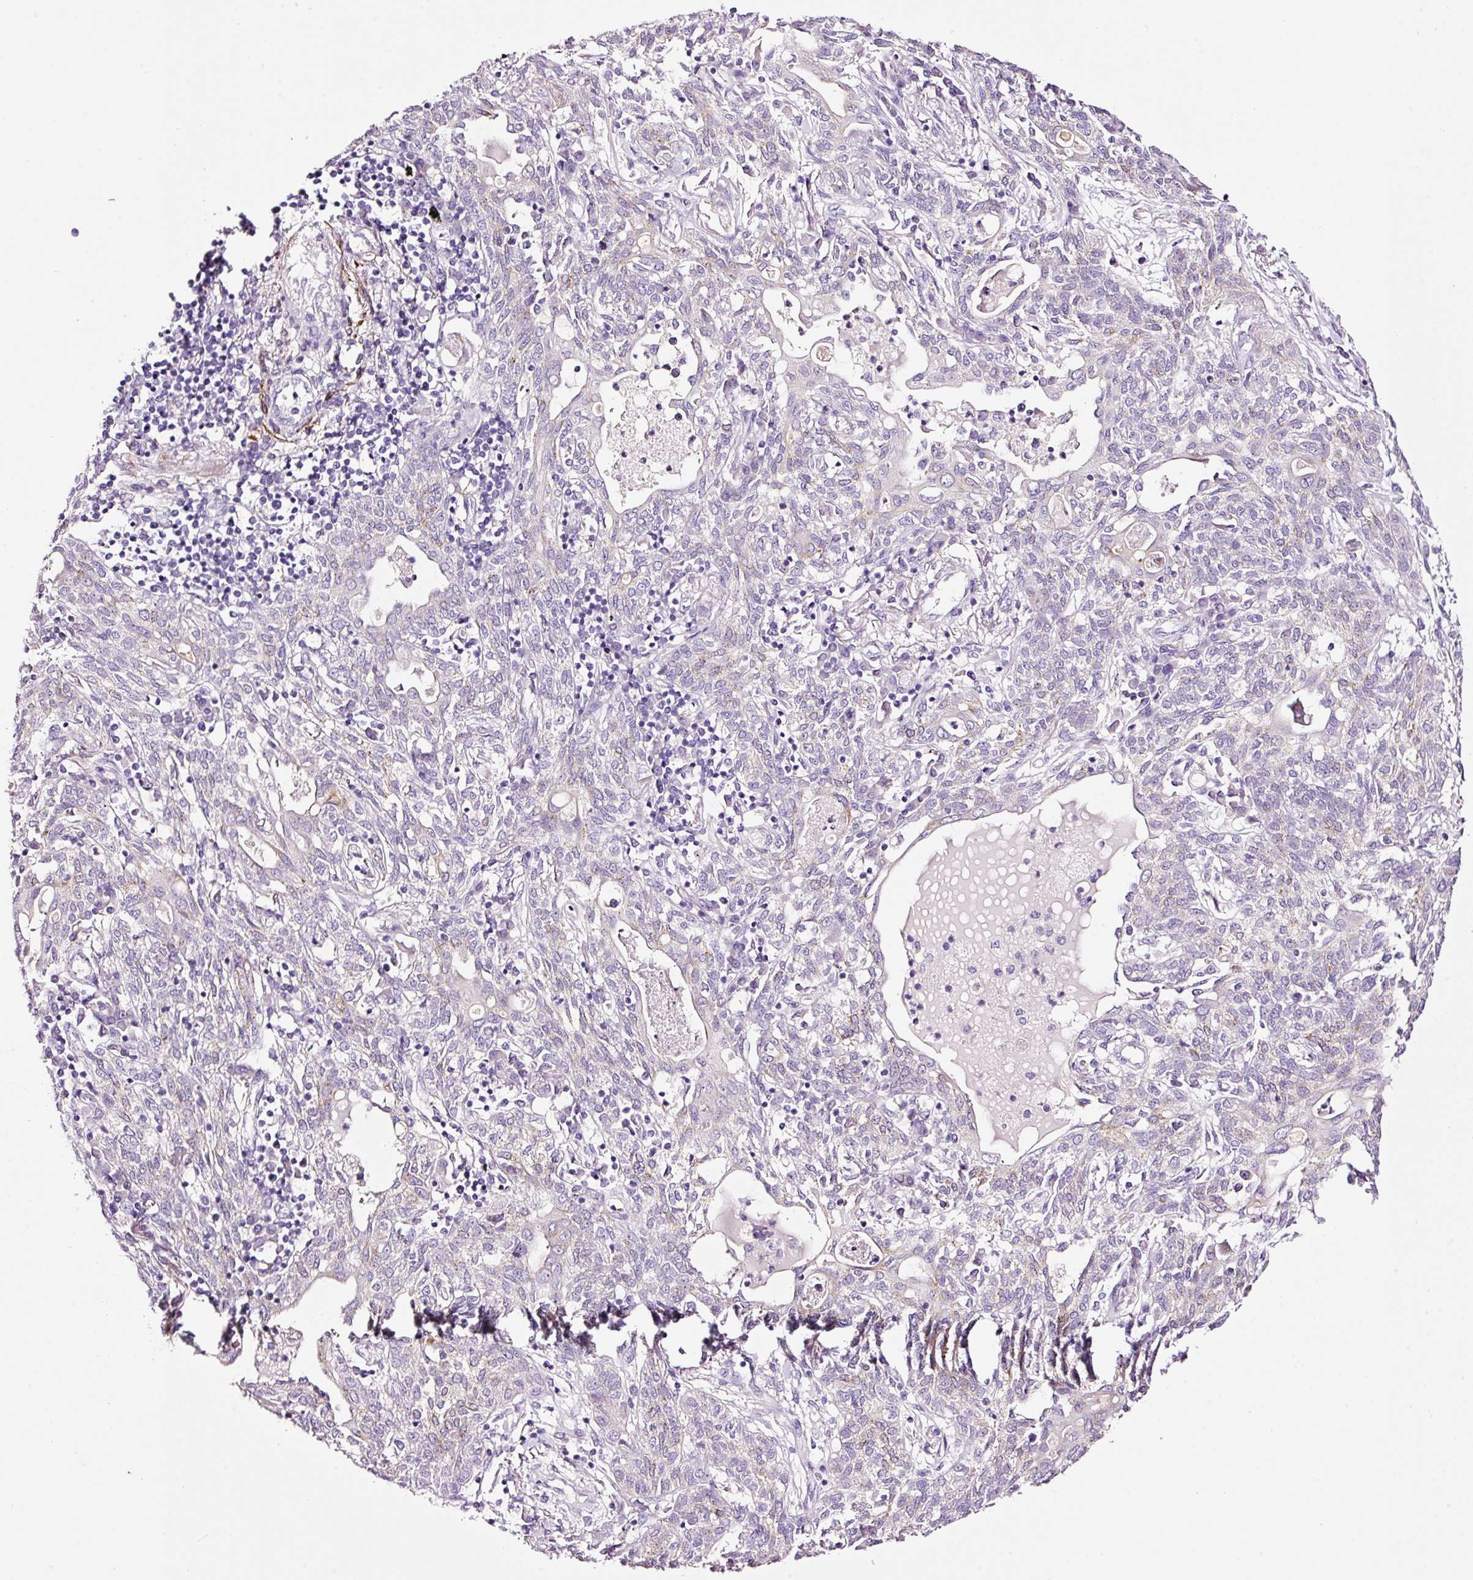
{"staining": {"intensity": "negative", "quantity": "none", "location": "none"}, "tissue": "lung cancer", "cell_type": "Tumor cells", "image_type": "cancer", "snomed": [{"axis": "morphology", "description": "Squamous cell carcinoma, NOS"}, {"axis": "topography", "description": "Lung"}], "caption": "This is an immunohistochemistry (IHC) micrograph of human lung squamous cell carcinoma. There is no expression in tumor cells.", "gene": "PAM", "patient": {"sex": "female", "age": 70}}